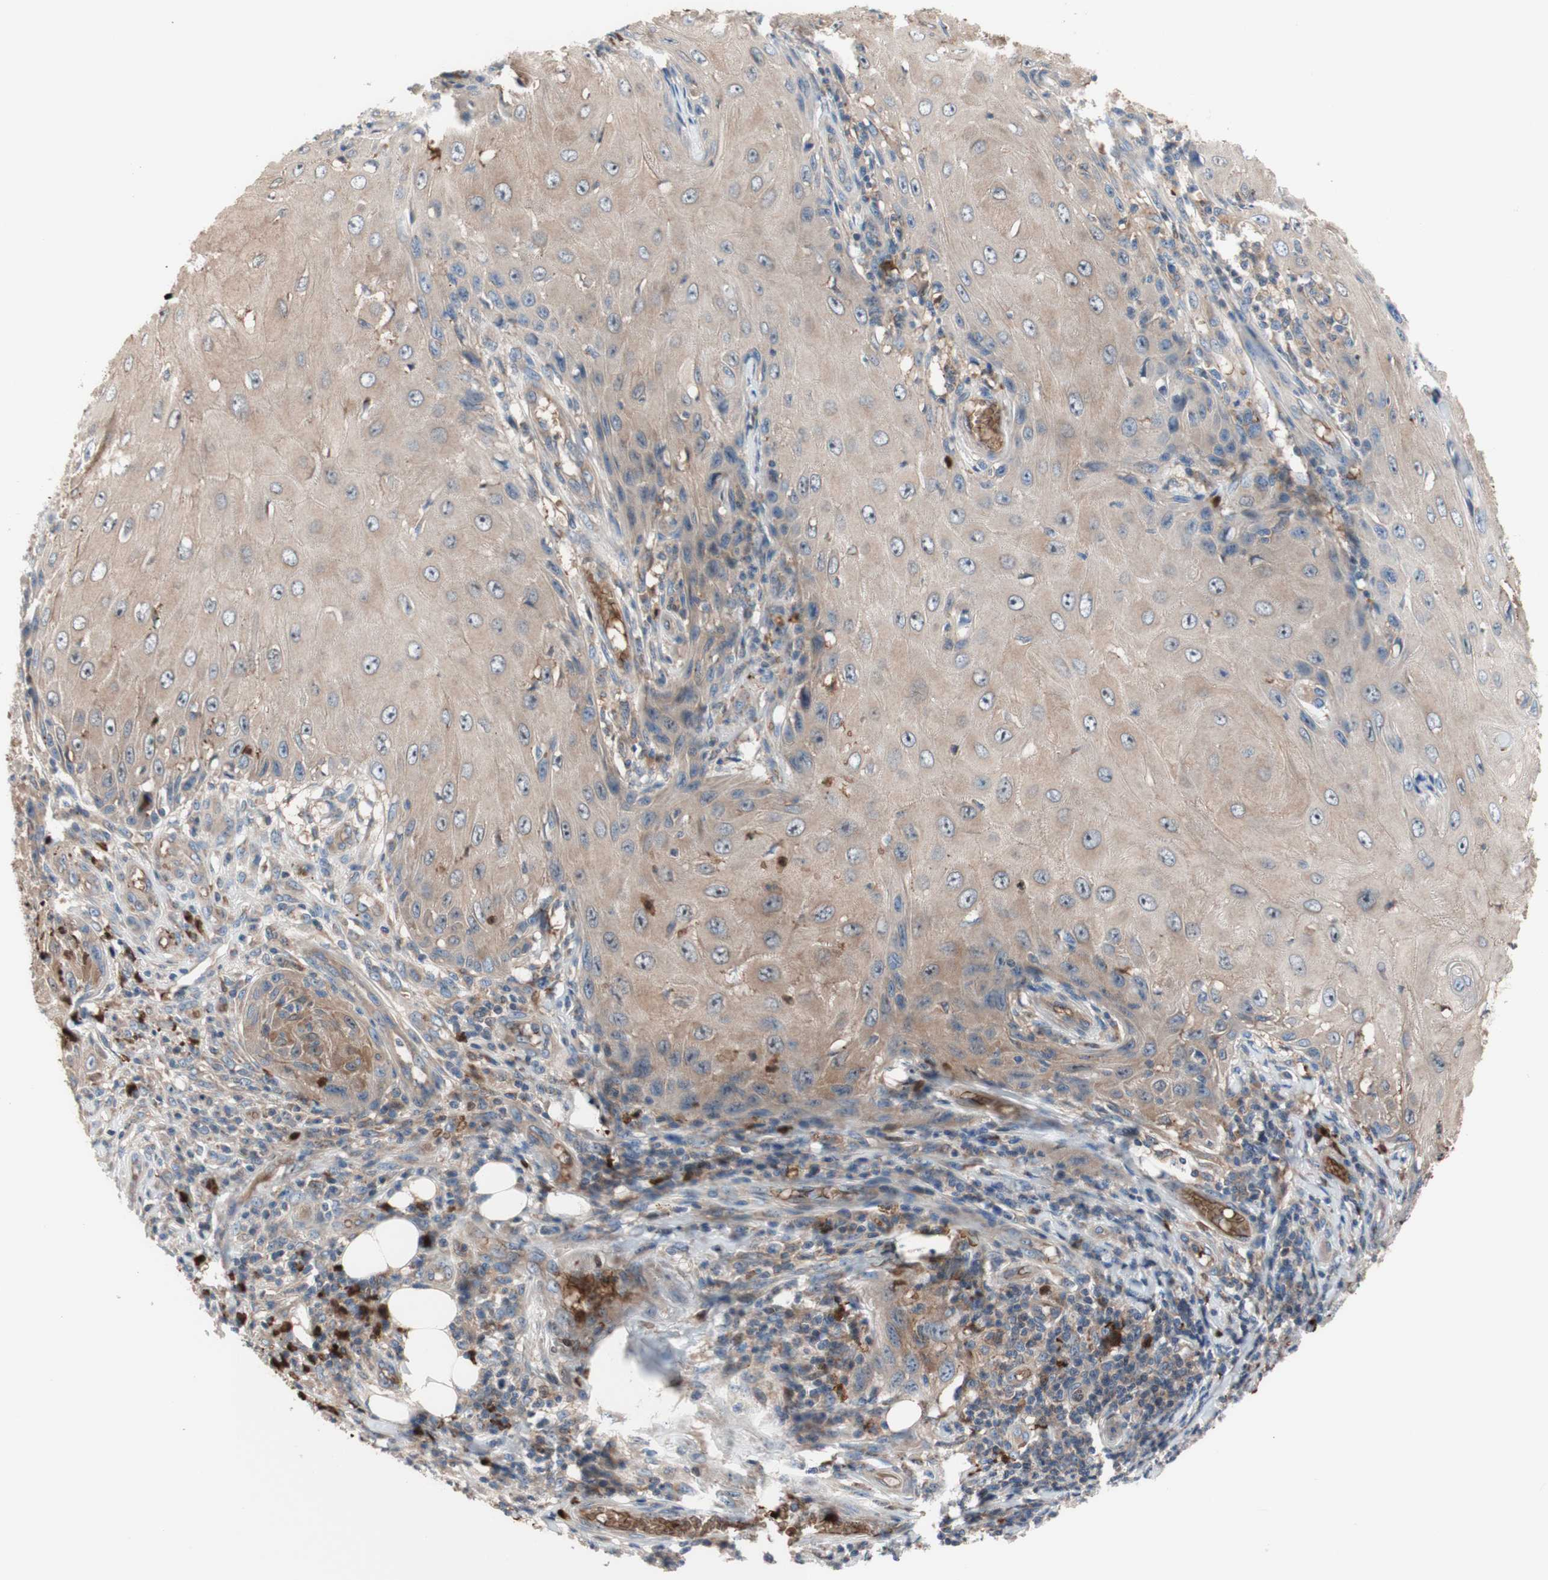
{"staining": {"intensity": "moderate", "quantity": ">75%", "location": "cytoplasmic/membranous"}, "tissue": "skin cancer", "cell_type": "Tumor cells", "image_type": "cancer", "snomed": [{"axis": "morphology", "description": "Squamous cell carcinoma, NOS"}, {"axis": "topography", "description": "Skin"}], "caption": "Immunohistochemistry (IHC) staining of squamous cell carcinoma (skin), which exhibits medium levels of moderate cytoplasmic/membranous positivity in approximately >75% of tumor cells indicating moderate cytoplasmic/membranous protein staining. The staining was performed using DAB (3,3'-diaminobenzidine) (brown) for protein detection and nuclei were counterstained in hematoxylin (blue).", "gene": "USP9X", "patient": {"sex": "female", "age": 73}}